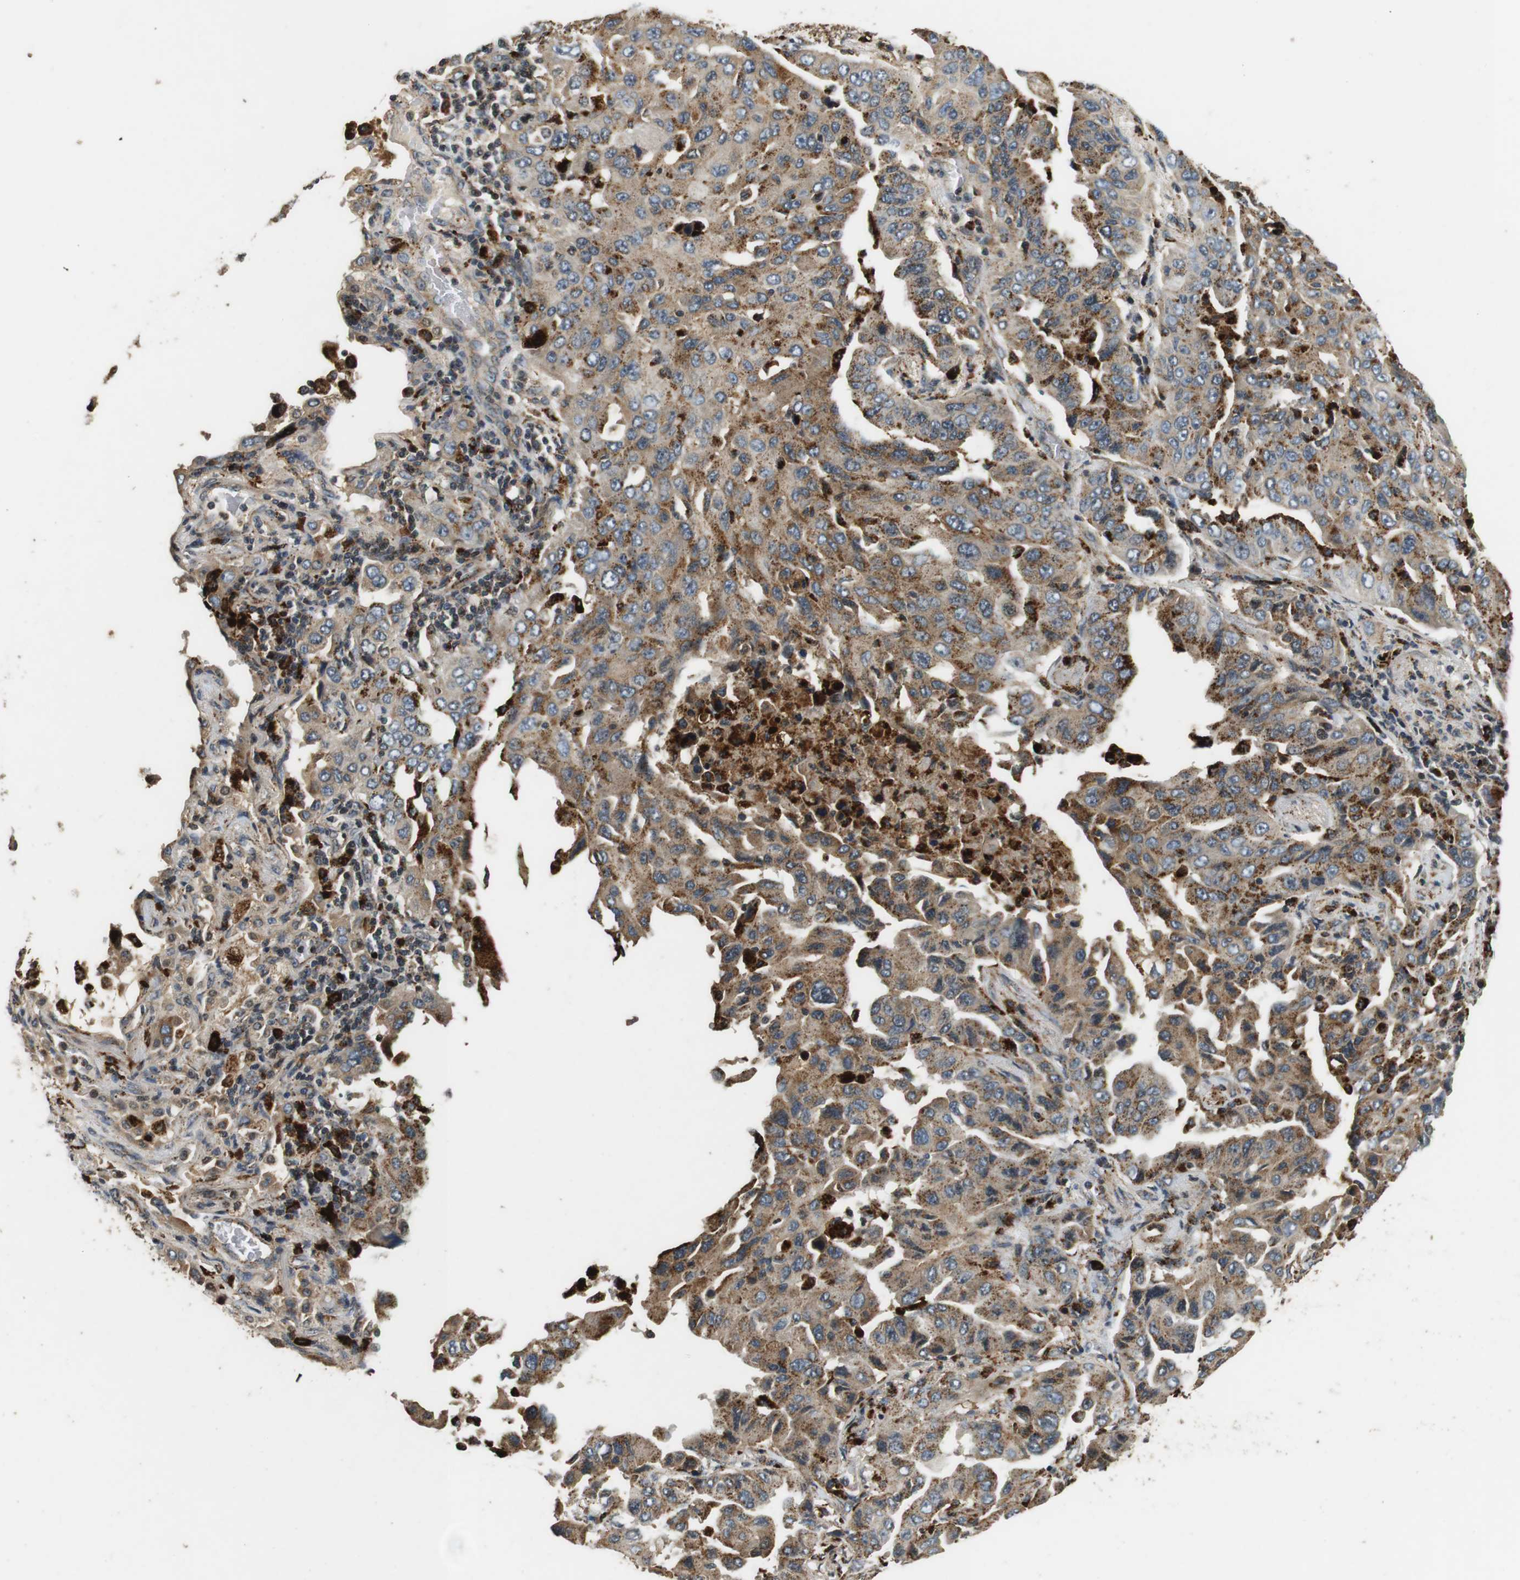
{"staining": {"intensity": "weak", "quantity": "25%-75%", "location": "cytoplasmic/membranous"}, "tissue": "lung cancer", "cell_type": "Tumor cells", "image_type": "cancer", "snomed": [{"axis": "morphology", "description": "Adenocarcinoma, NOS"}, {"axis": "topography", "description": "Lung"}], "caption": "A brown stain labels weak cytoplasmic/membranous positivity of a protein in lung adenocarcinoma tumor cells.", "gene": "TXNRD1", "patient": {"sex": "female", "age": 65}}